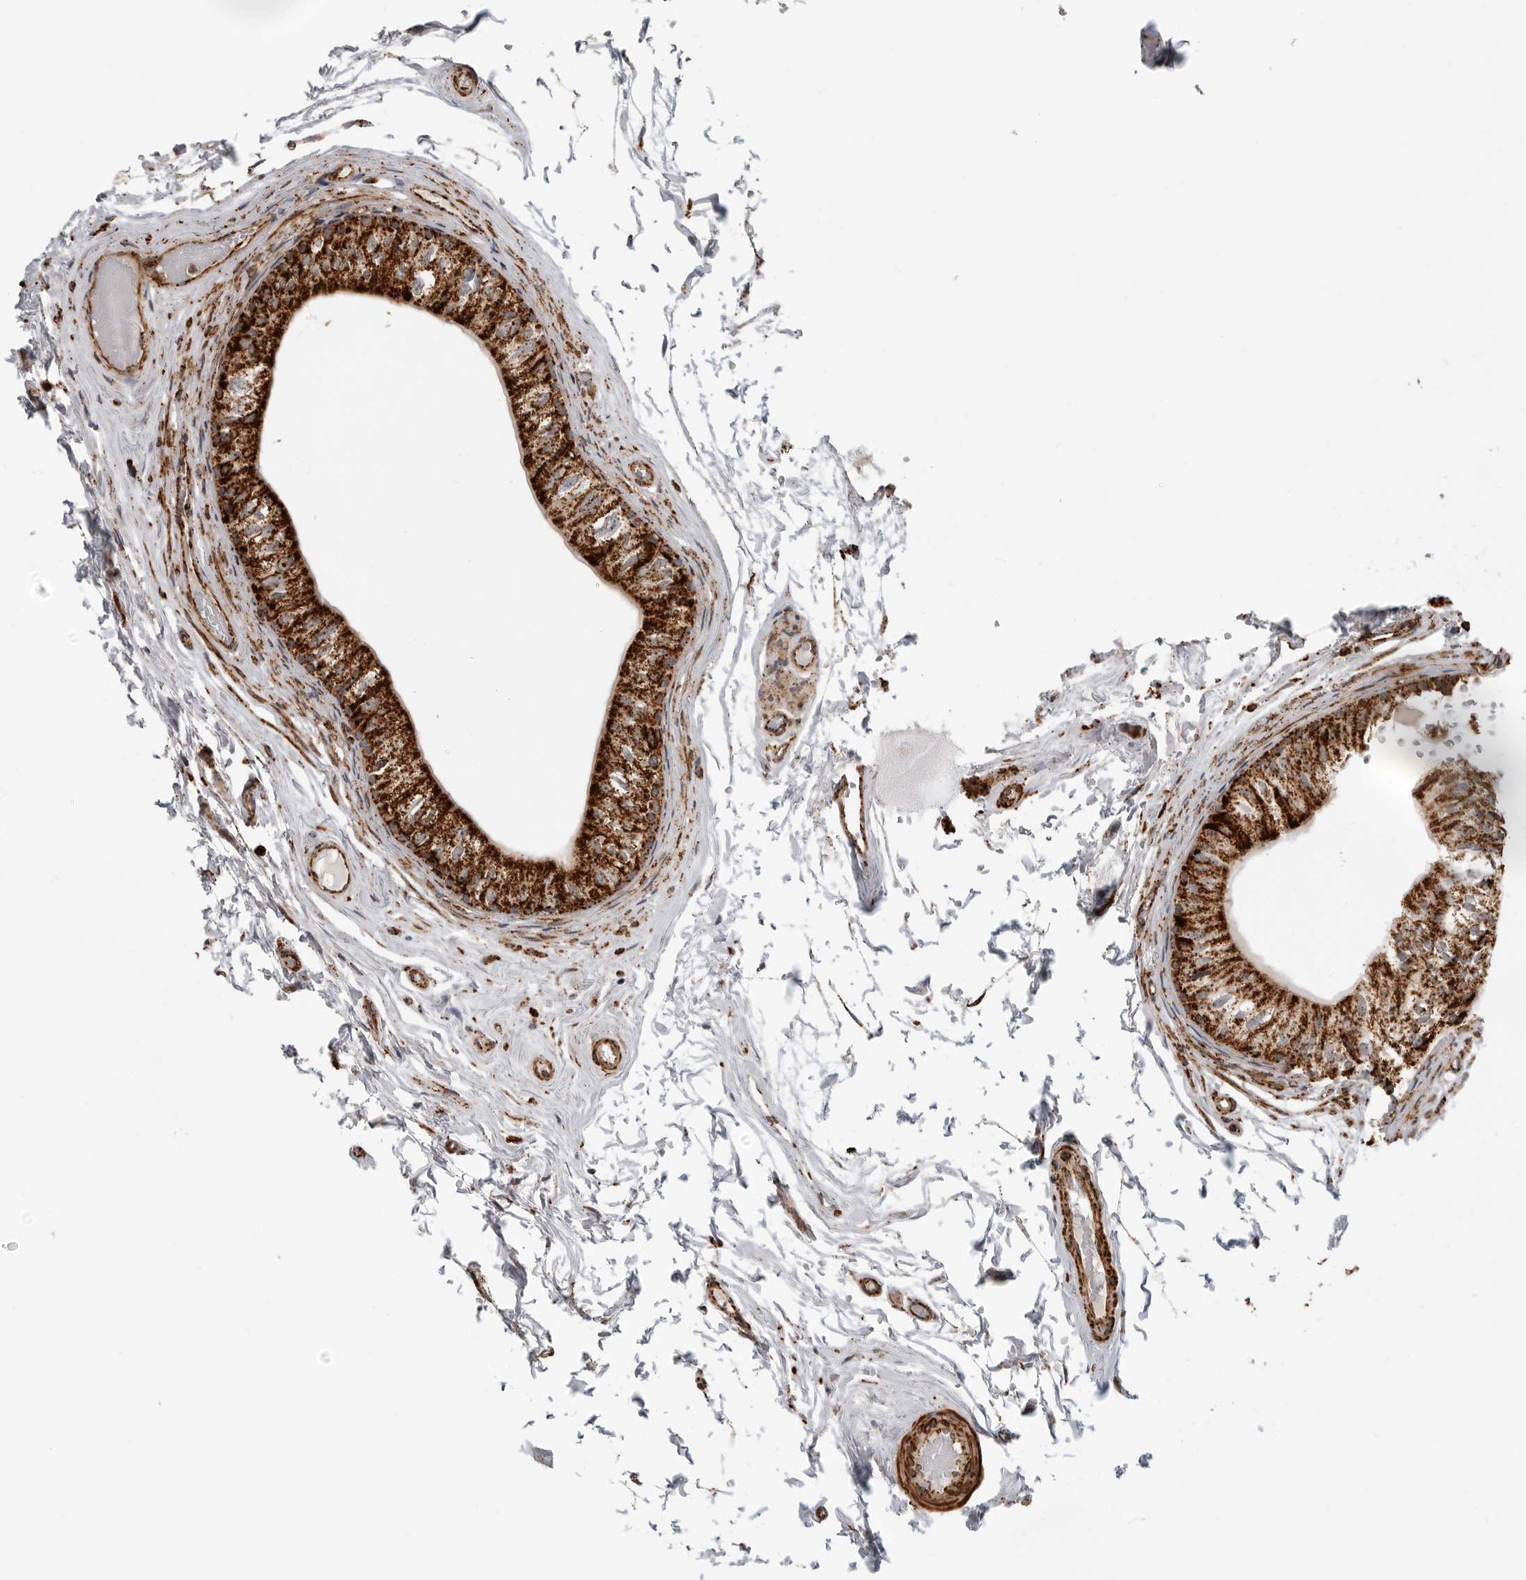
{"staining": {"intensity": "strong", "quantity": ">75%", "location": "cytoplasmic/membranous"}, "tissue": "epididymis", "cell_type": "Glandular cells", "image_type": "normal", "snomed": [{"axis": "morphology", "description": "Normal tissue, NOS"}, {"axis": "topography", "description": "Epididymis"}], "caption": "Immunohistochemistry (IHC) of unremarkable epididymis exhibits high levels of strong cytoplasmic/membranous expression in approximately >75% of glandular cells.", "gene": "BMP2K", "patient": {"sex": "male", "age": 79}}